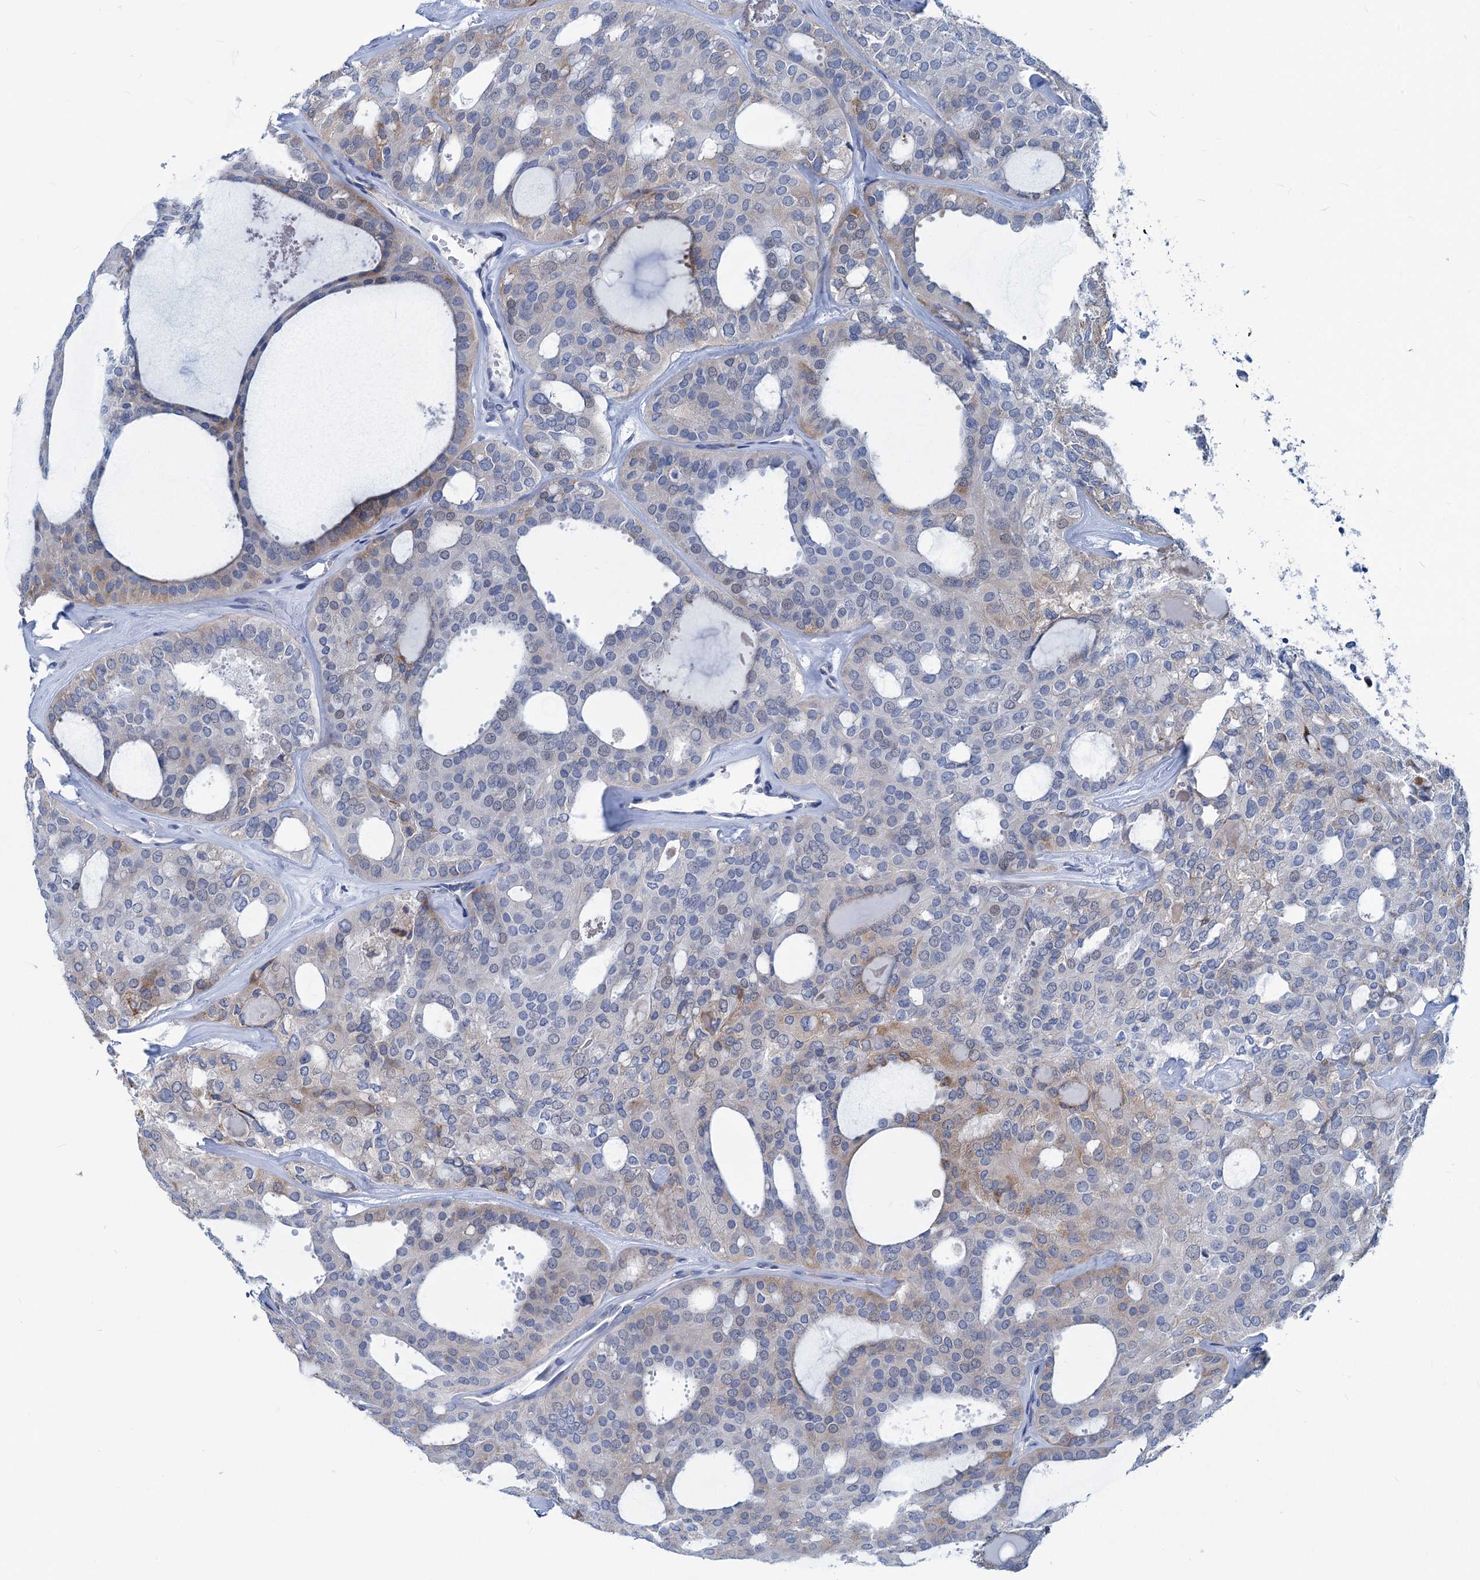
{"staining": {"intensity": "moderate", "quantity": "<25%", "location": "cytoplasmic/membranous"}, "tissue": "thyroid cancer", "cell_type": "Tumor cells", "image_type": "cancer", "snomed": [{"axis": "morphology", "description": "Follicular adenoma carcinoma, NOS"}, {"axis": "topography", "description": "Thyroid gland"}], "caption": "A micrograph of human thyroid follicular adenoma carcinoma stained for a protein reveals moderate cytoplasmic/membranous brown staining in tumor cells. (DAB (3,3'-diaminobenzidine) = brown stain, brightfield microscopy at high magnification).", "gene": "NEU3", "patient": {"sex": "male", "age": 75}}